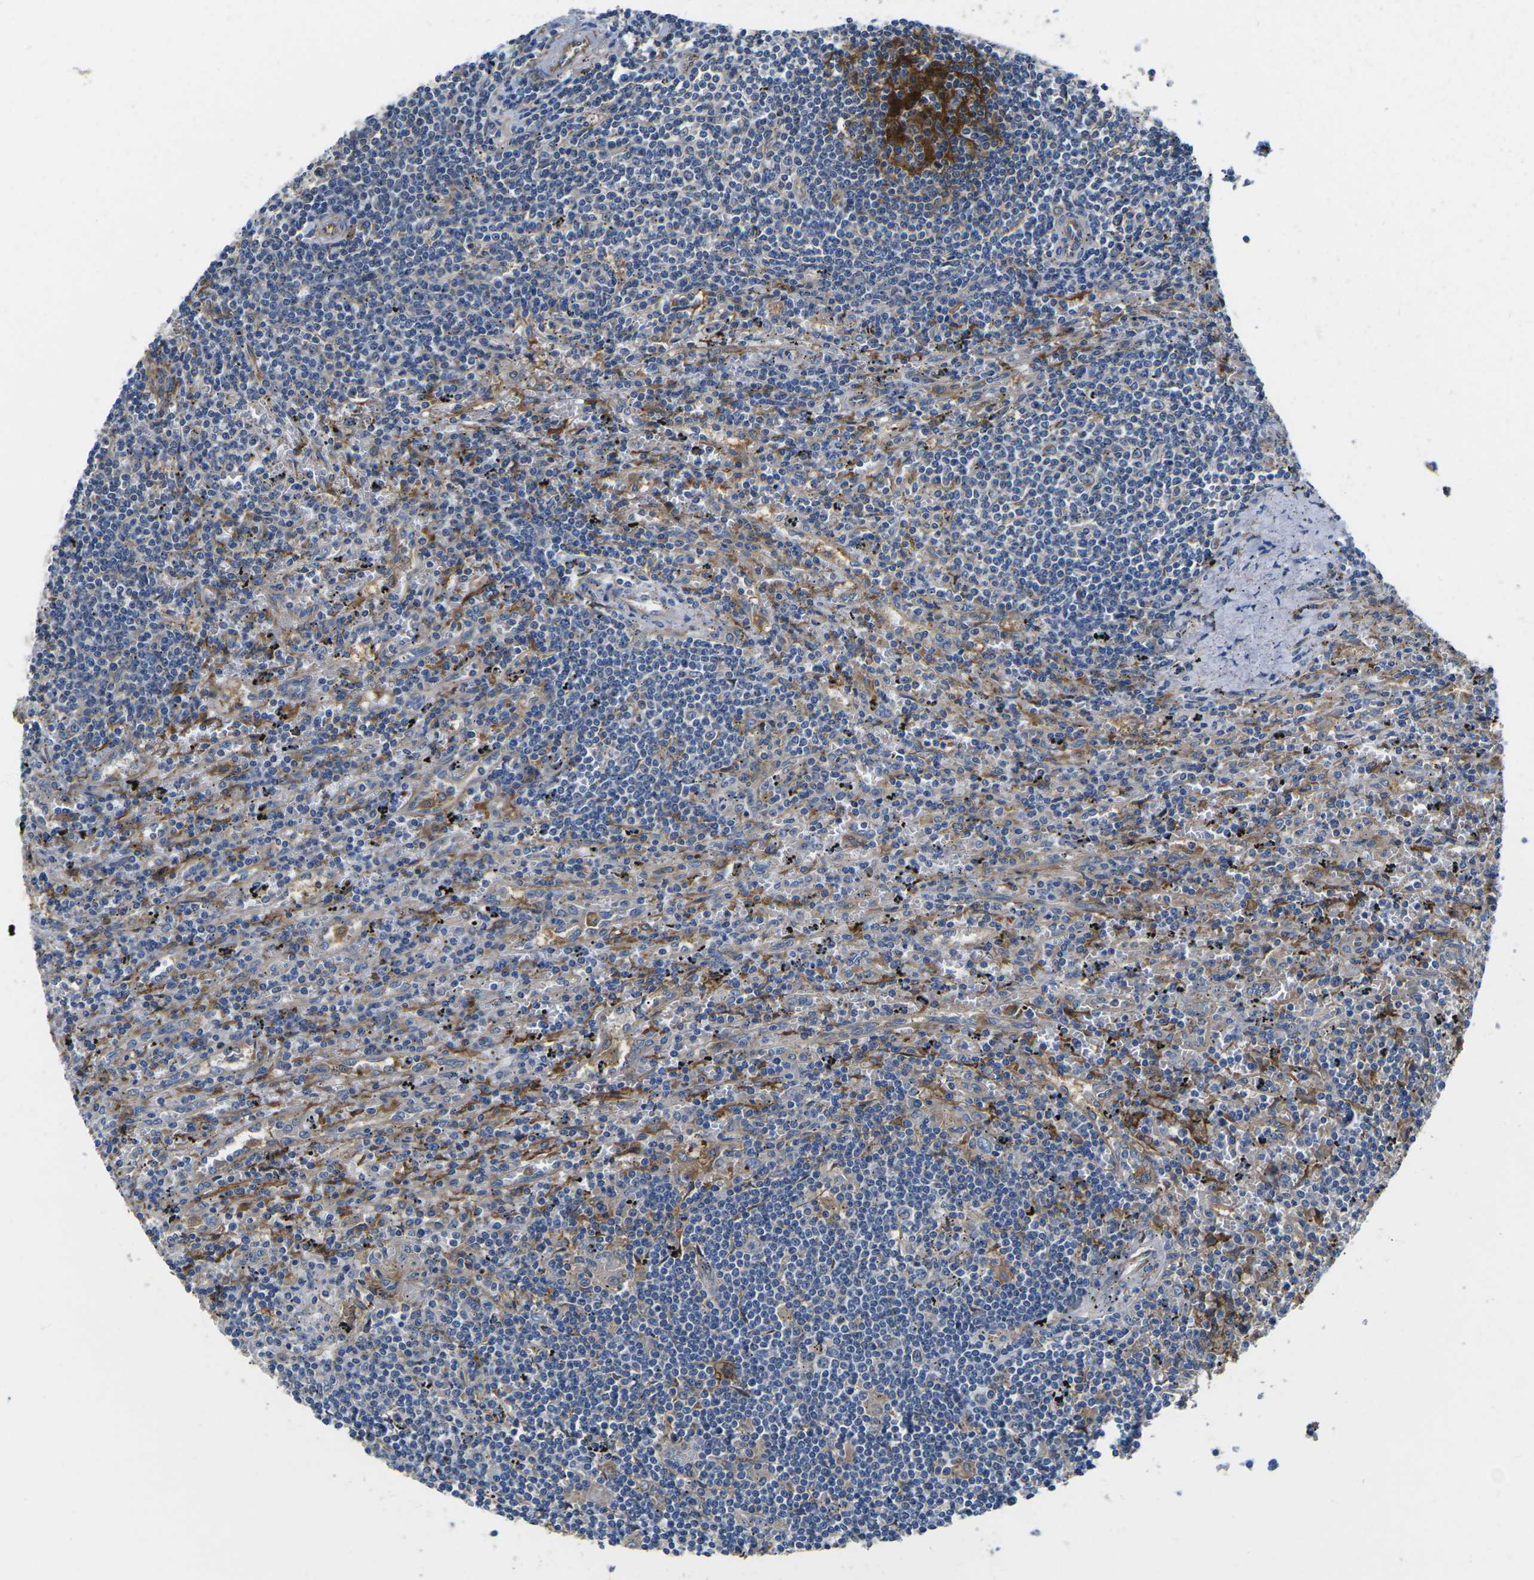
{"staining": {"intensity": "negative", "quantity": "none", "location": "none"}, "tissue": "lymphoma", "cell_type": "Tumor cells", "image_type": "cancer", "snomed": [{"axis": "morphology", "description": "Malignant lymphoma, non-Hodgkin's type, Low grade"}, {"axis": "topography", "description": "Spleen"}], "caption": "Tumor cells show no significant expression in malignant lymphoma, non-Hodgkin's type (low-grade).", "gene": "TMEFF2", "patient": {"sex": "male", "age": 76}}